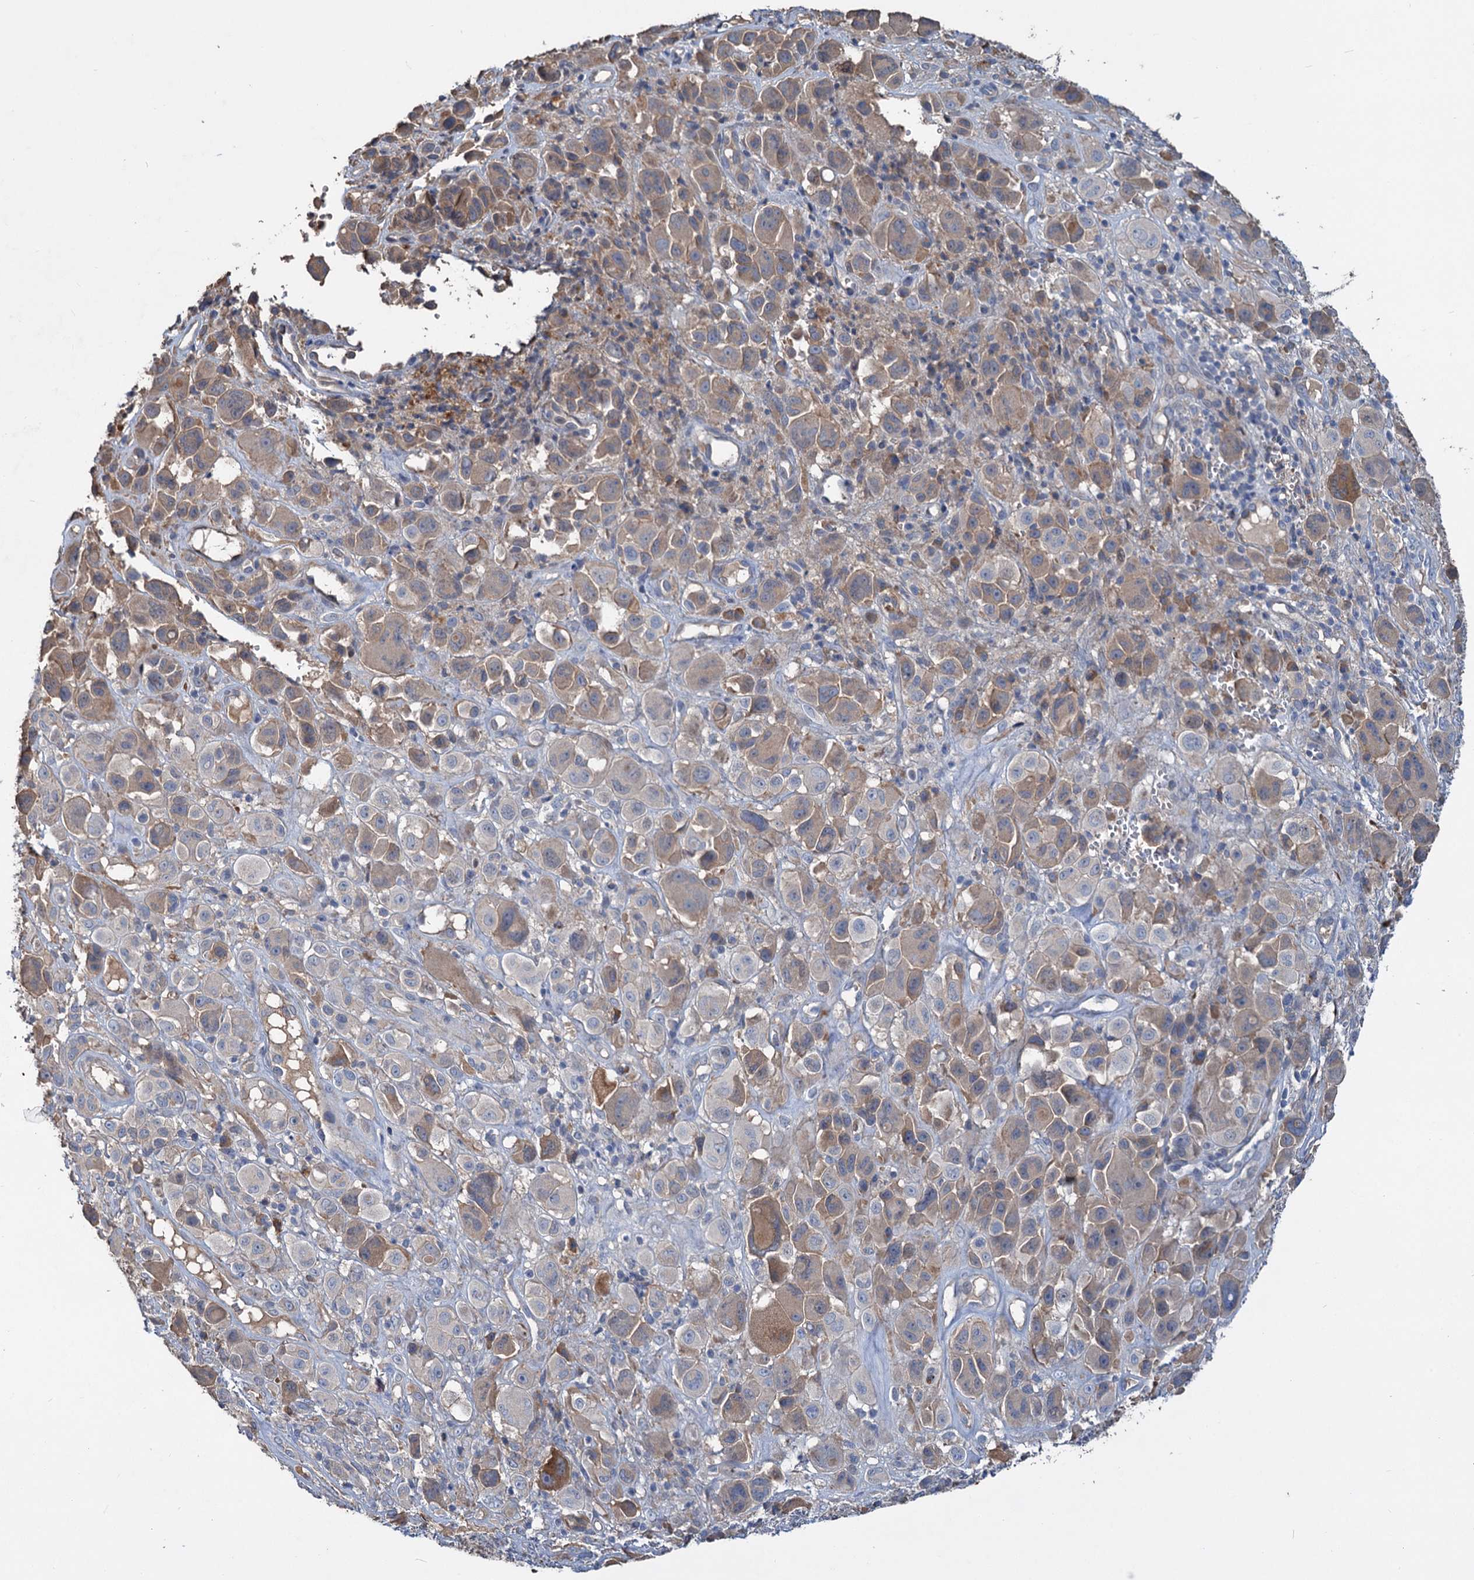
{"staining": {"intensity": "moderate", "quantity": "<25%", "location": "cytoplasmic/membranous"}, "tissue": "melanoma", "cell_type": "Tumor cells", "image_type": "cancer", "snomed": [{"axis": "morphology", "description": "Malignant melanoma, NOS"}, {"axis": "topography", "description": "Skin of trunk"}], "caption": "Melanoma was stained to show a protein in brown. There is low levels of moderate cytoplasmic/membranous positivity in approximately <25% of tumor cells. (Brightfield microscopy of DAB IHC at high magnification).", "gene": "URAD", "patient": {"sex": "male", "age": 71}}